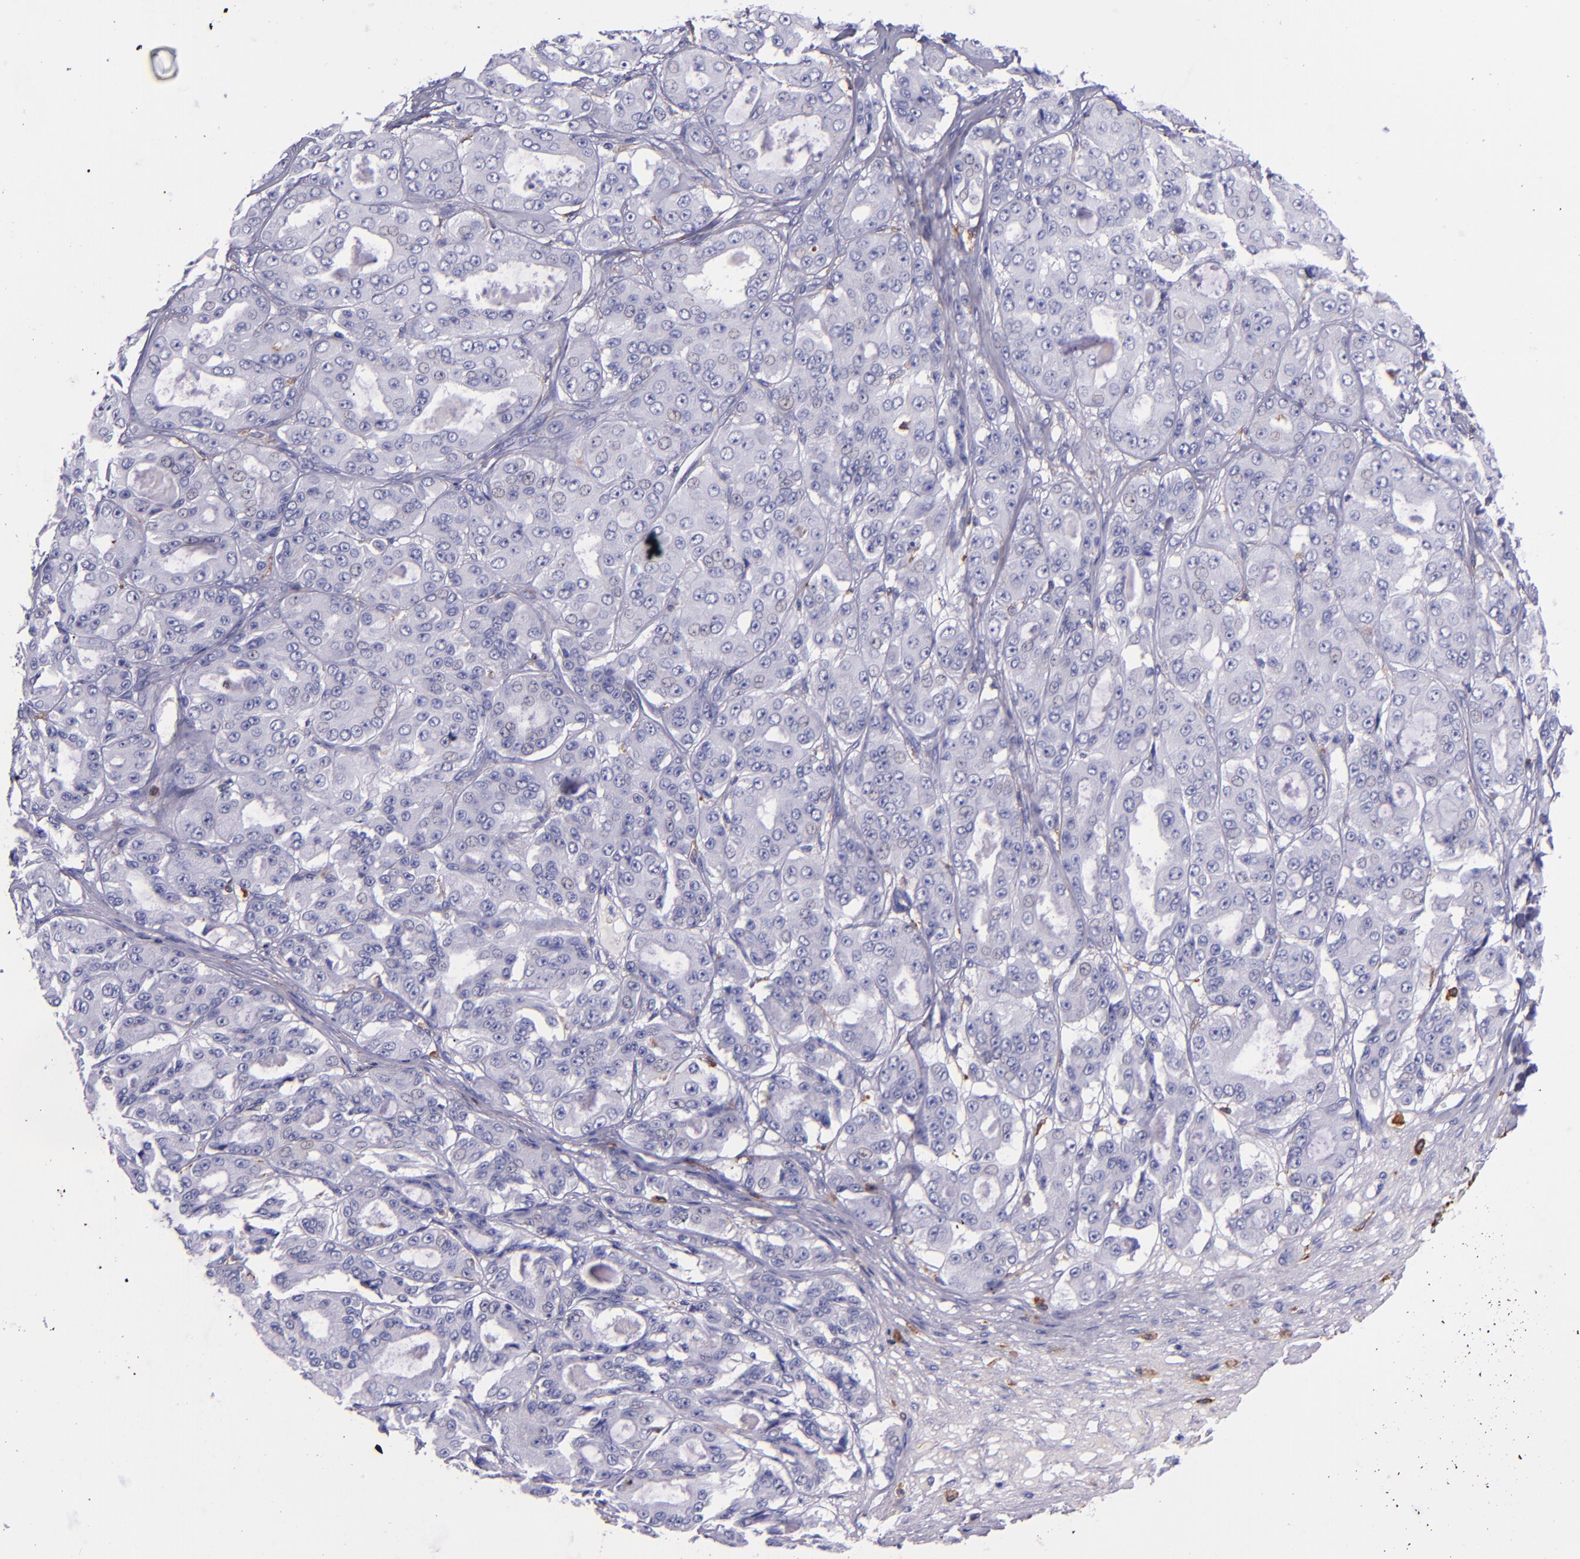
{"staining": {"intensity": "negative", "quantity": "none", "location": "none"}, "tissue": "ovarian cancer", "cell_type": "Tumor cells", "image_type": "cancer", "snomed": [{"axis": "morphology", "description": "Carcinoma, endometroid"}, {"axis": "topography", "description": "Ovary"}], "caption": "Immunohistochemical staining of human ovarian cancer reveals no significant positivity in tumor cells. (Brightfield microscopy of DAB IHC at high magnification).", "gene": "CD163", "patient": {"sex": "female", "age": 61}}